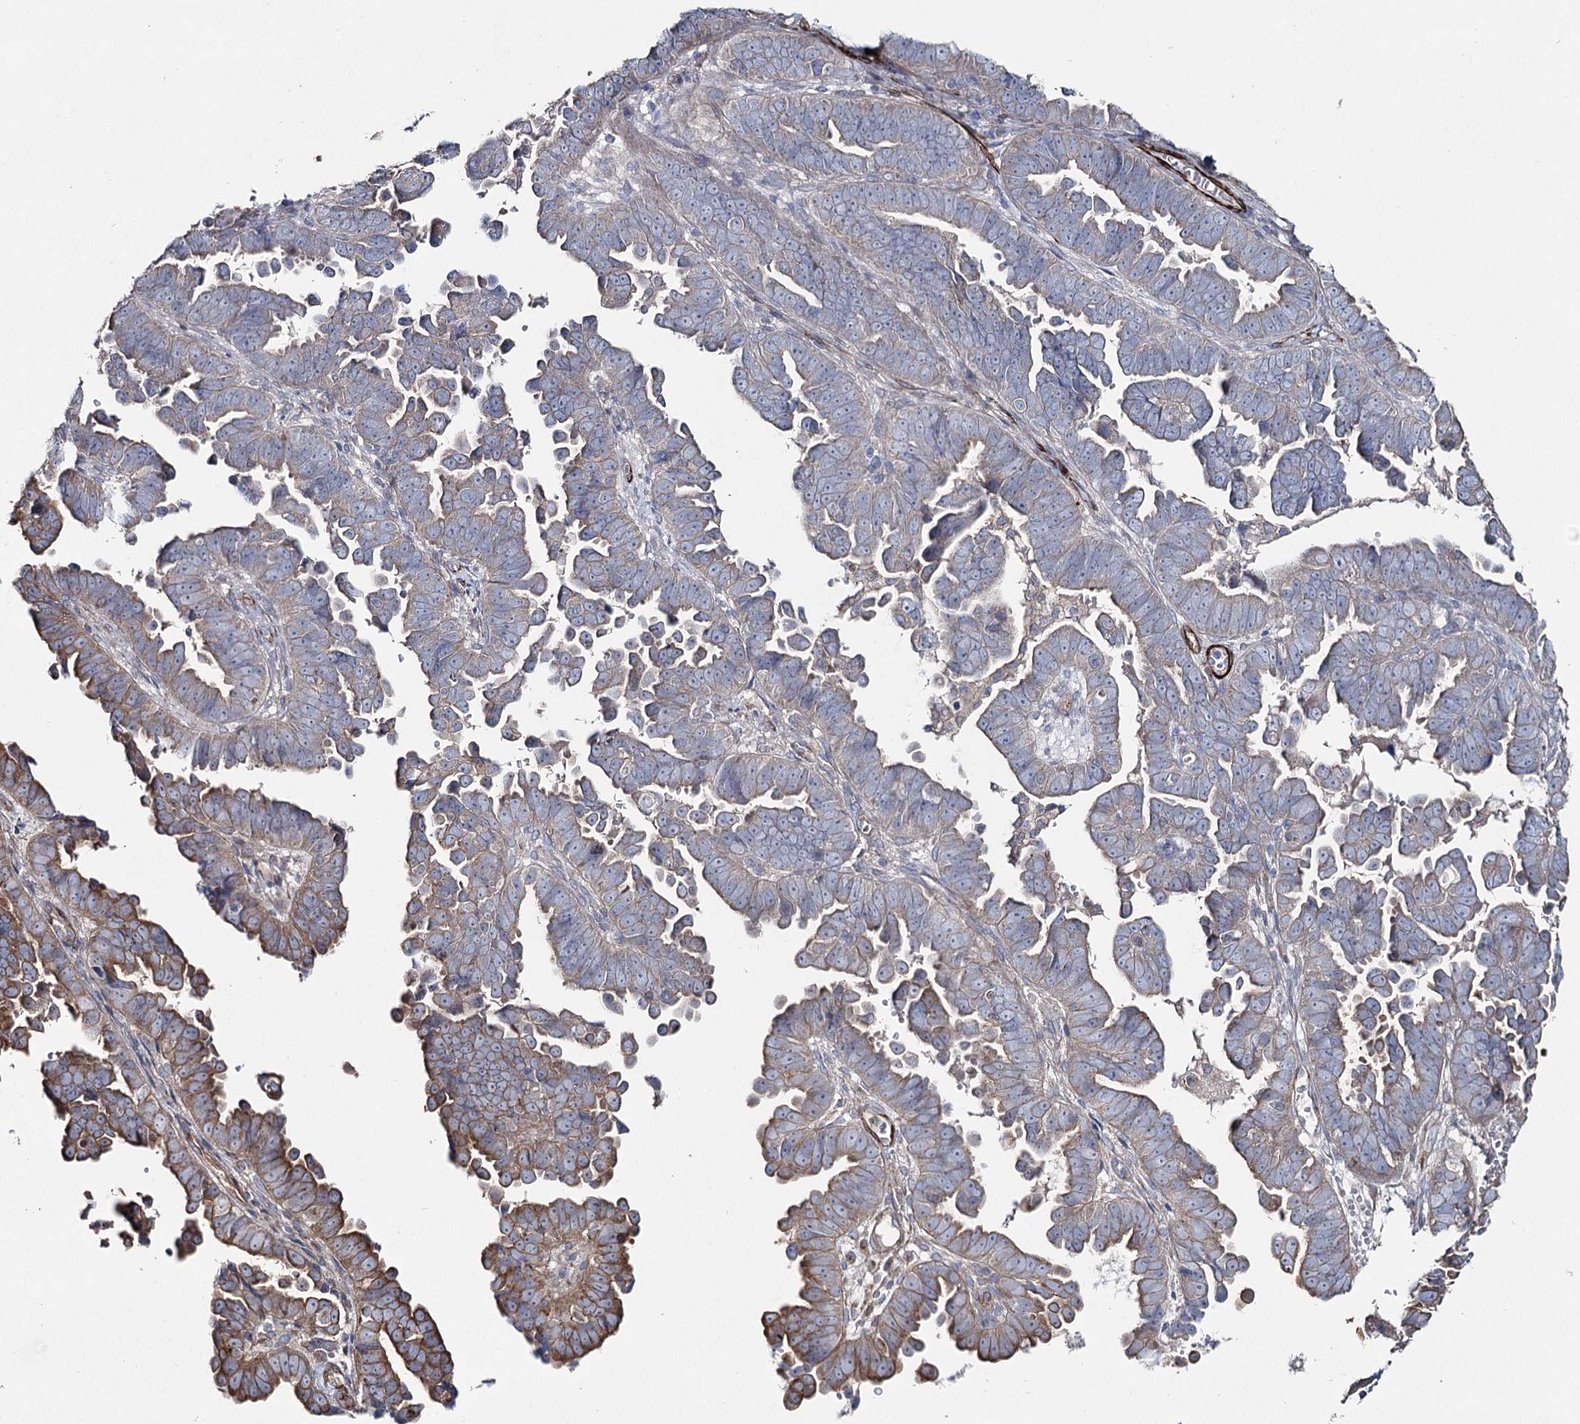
{"staining": {"intensity": "moderate", "quantity": "<25%", "location": "cytoplasmic/membranous"}, "tissue": "endometrial cancer", "cell_type": "Tumor cells", "image_type": "cancer", "snomed": [{"axis": "morphology", "description": "Adenocarcinoma, NOS"}, {"axis": "topography", "description": "Endometrium"}], "caption": "The photomicrograph demonstrates a brown stain indicating the presence of a protein in the cytoplasmic/membranous of tumor cells in endometrial adenocarcinoma. The staining was performed using DAB, with brown indicating positive protein expression. Nuclei are stained blue with hematoxylin.", "gene": "SUMF1", "patient": {"sex": "female", "age": 75}}